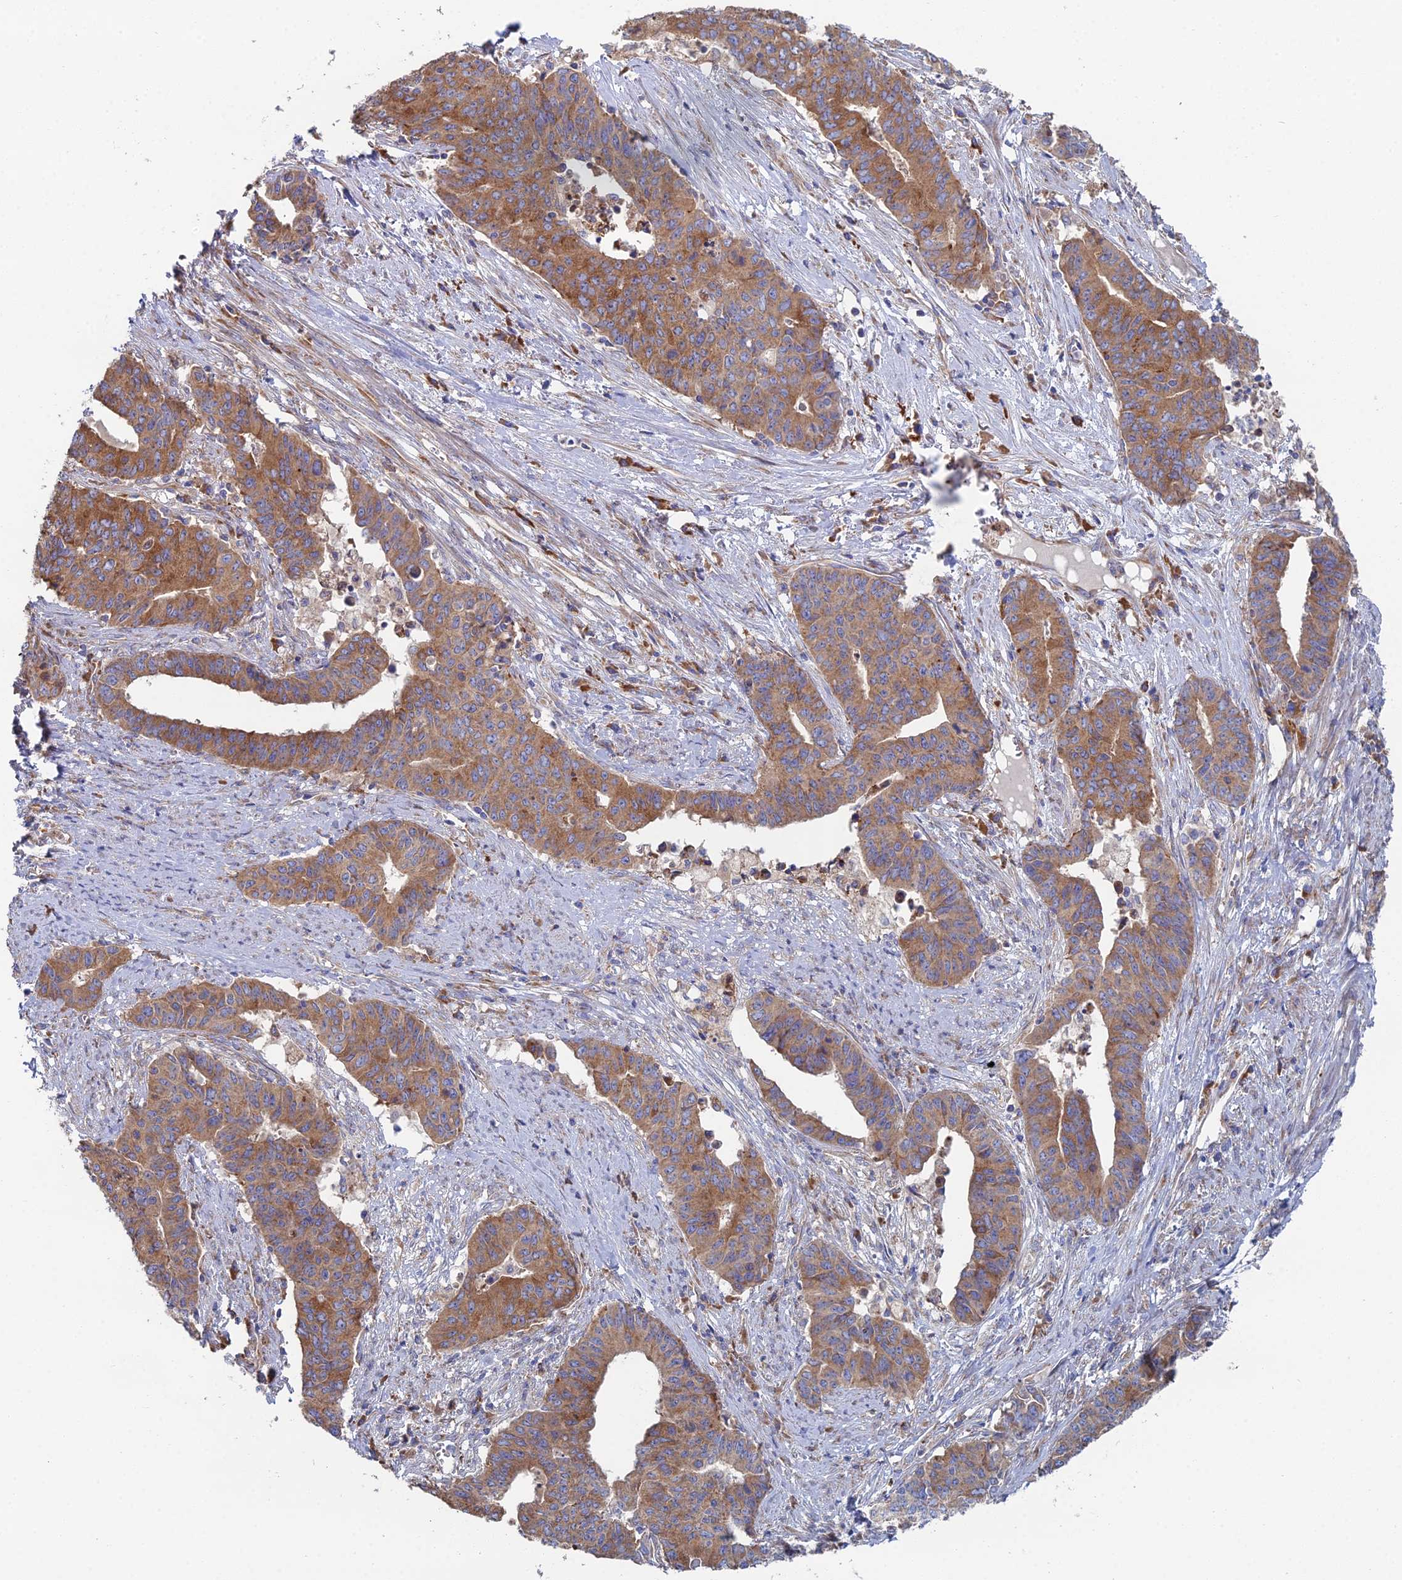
{"staining": {"intensity": "moderate", "quantity": ">75%", "location": "cytoplasmic/membranous"}, "tissue": "endometrial cancer", "cell_type": "Tumor cells", "image_type": "cancer", "snomed": [{"axis": "morphology", "description": "Adenocarcinoma, NOS"}, {"axis": "topography", "description": "Endometrium"}], "caption": "Moderate cytoplasmic/membranous expression for a protein is identified in approximately >75% of tumor cells of endometrial cancer (adenocarcinoma) using immunohistochemistry.", "gene": "CLCN3", "patient": {"sex": "female", "age": 59}}